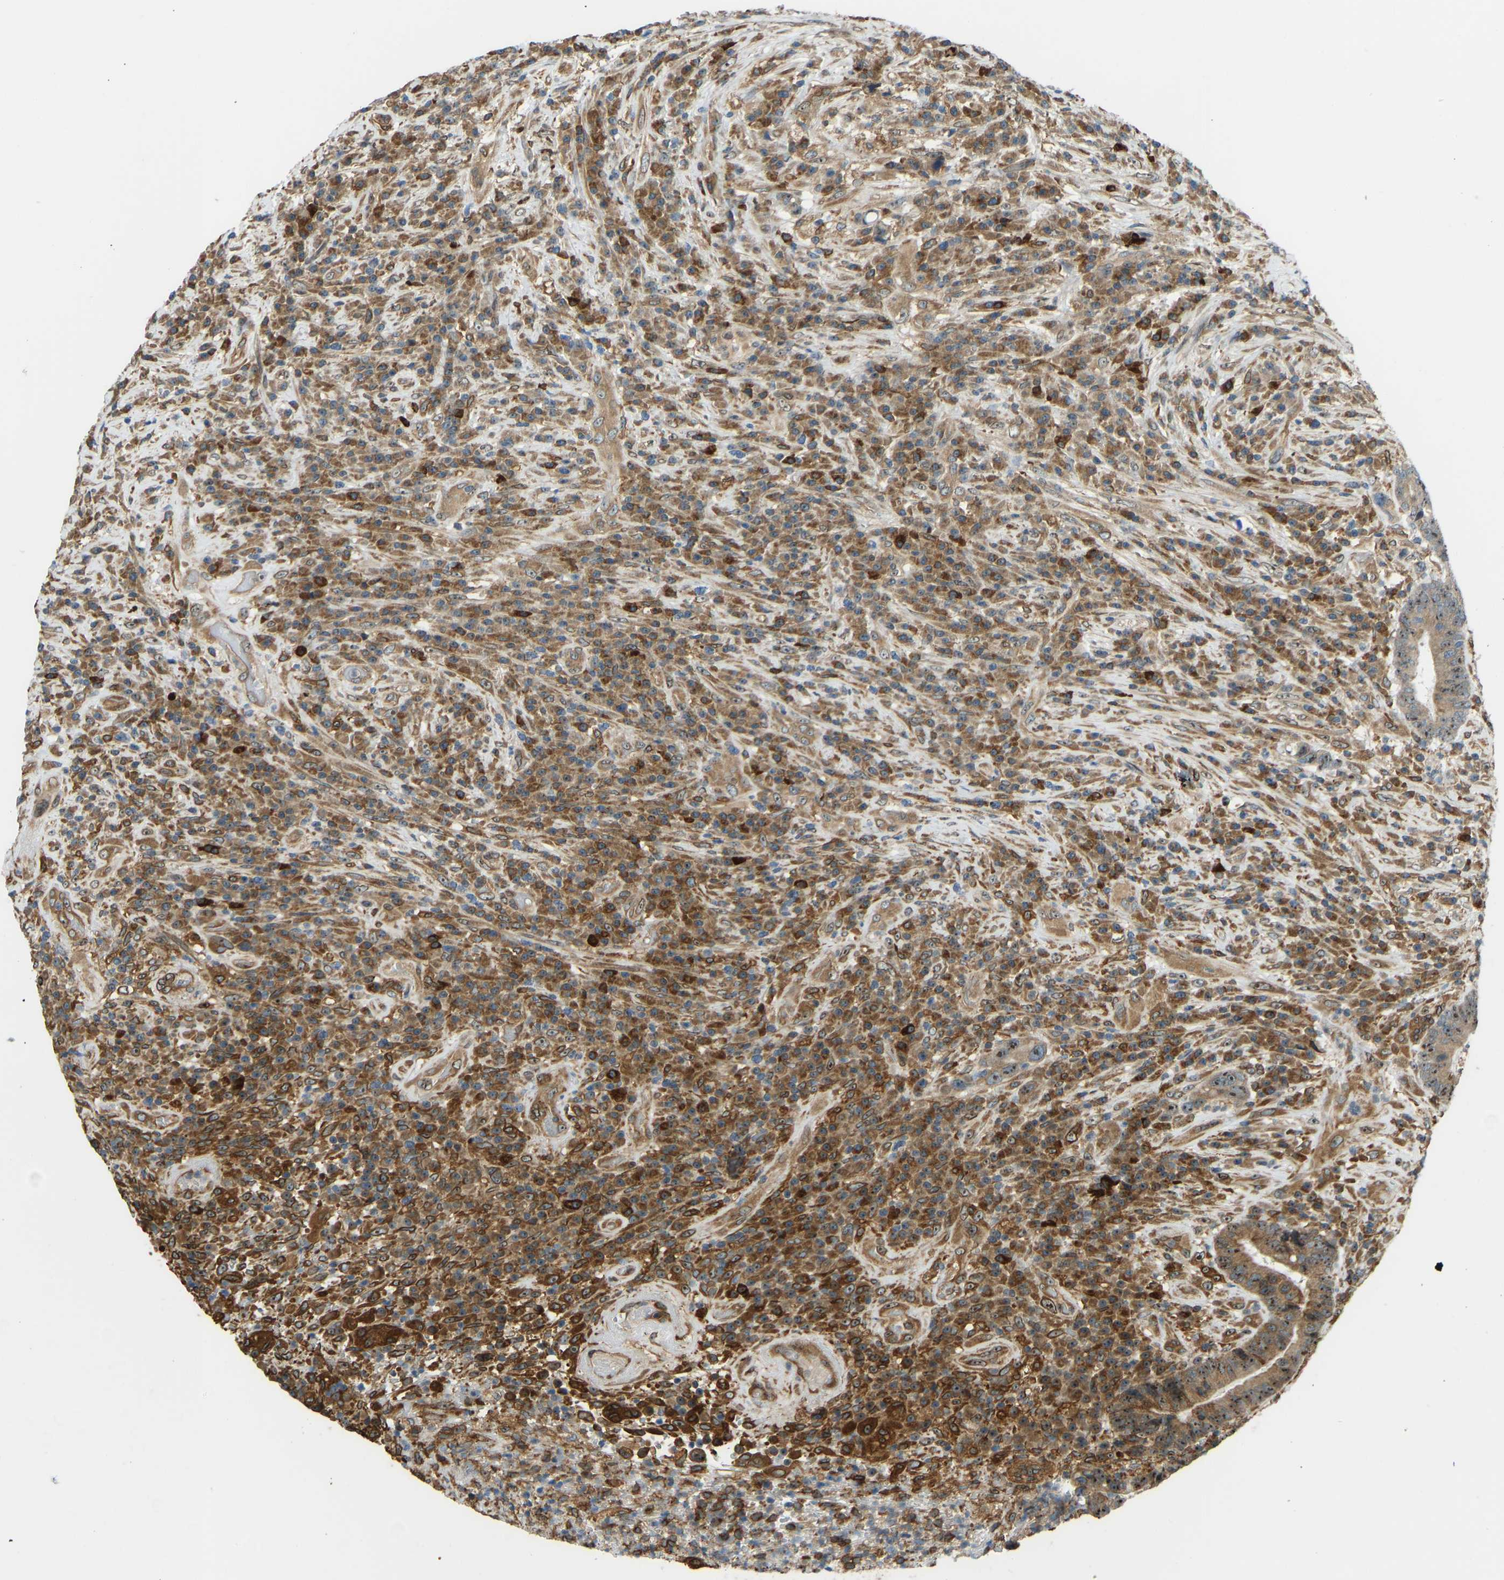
{"staining": {"intensity": "moderate", "quantity": ">75%", "location": "cytoplasmic/membranous,nuclear"}, "tissue": "colorectal cancer", "cell_type": "Tumor cells", "image_type": "cancer", "snomed": [{"axis": "morphology", "description": "Adenocarcinoma, NOS"}, {"axis": "topography", "description": "Rectum"}], "caption": "The immunohistochemical stain shows moderate cytoplasmic/membranous and nuclear expression in tumor cells of adenocarcinoma (colorectal) tissue. (Brightfield microscopy of DAB IHC at high magnification).", "gene": "OS9", "patient": {"sex": "female", "age": 89}}